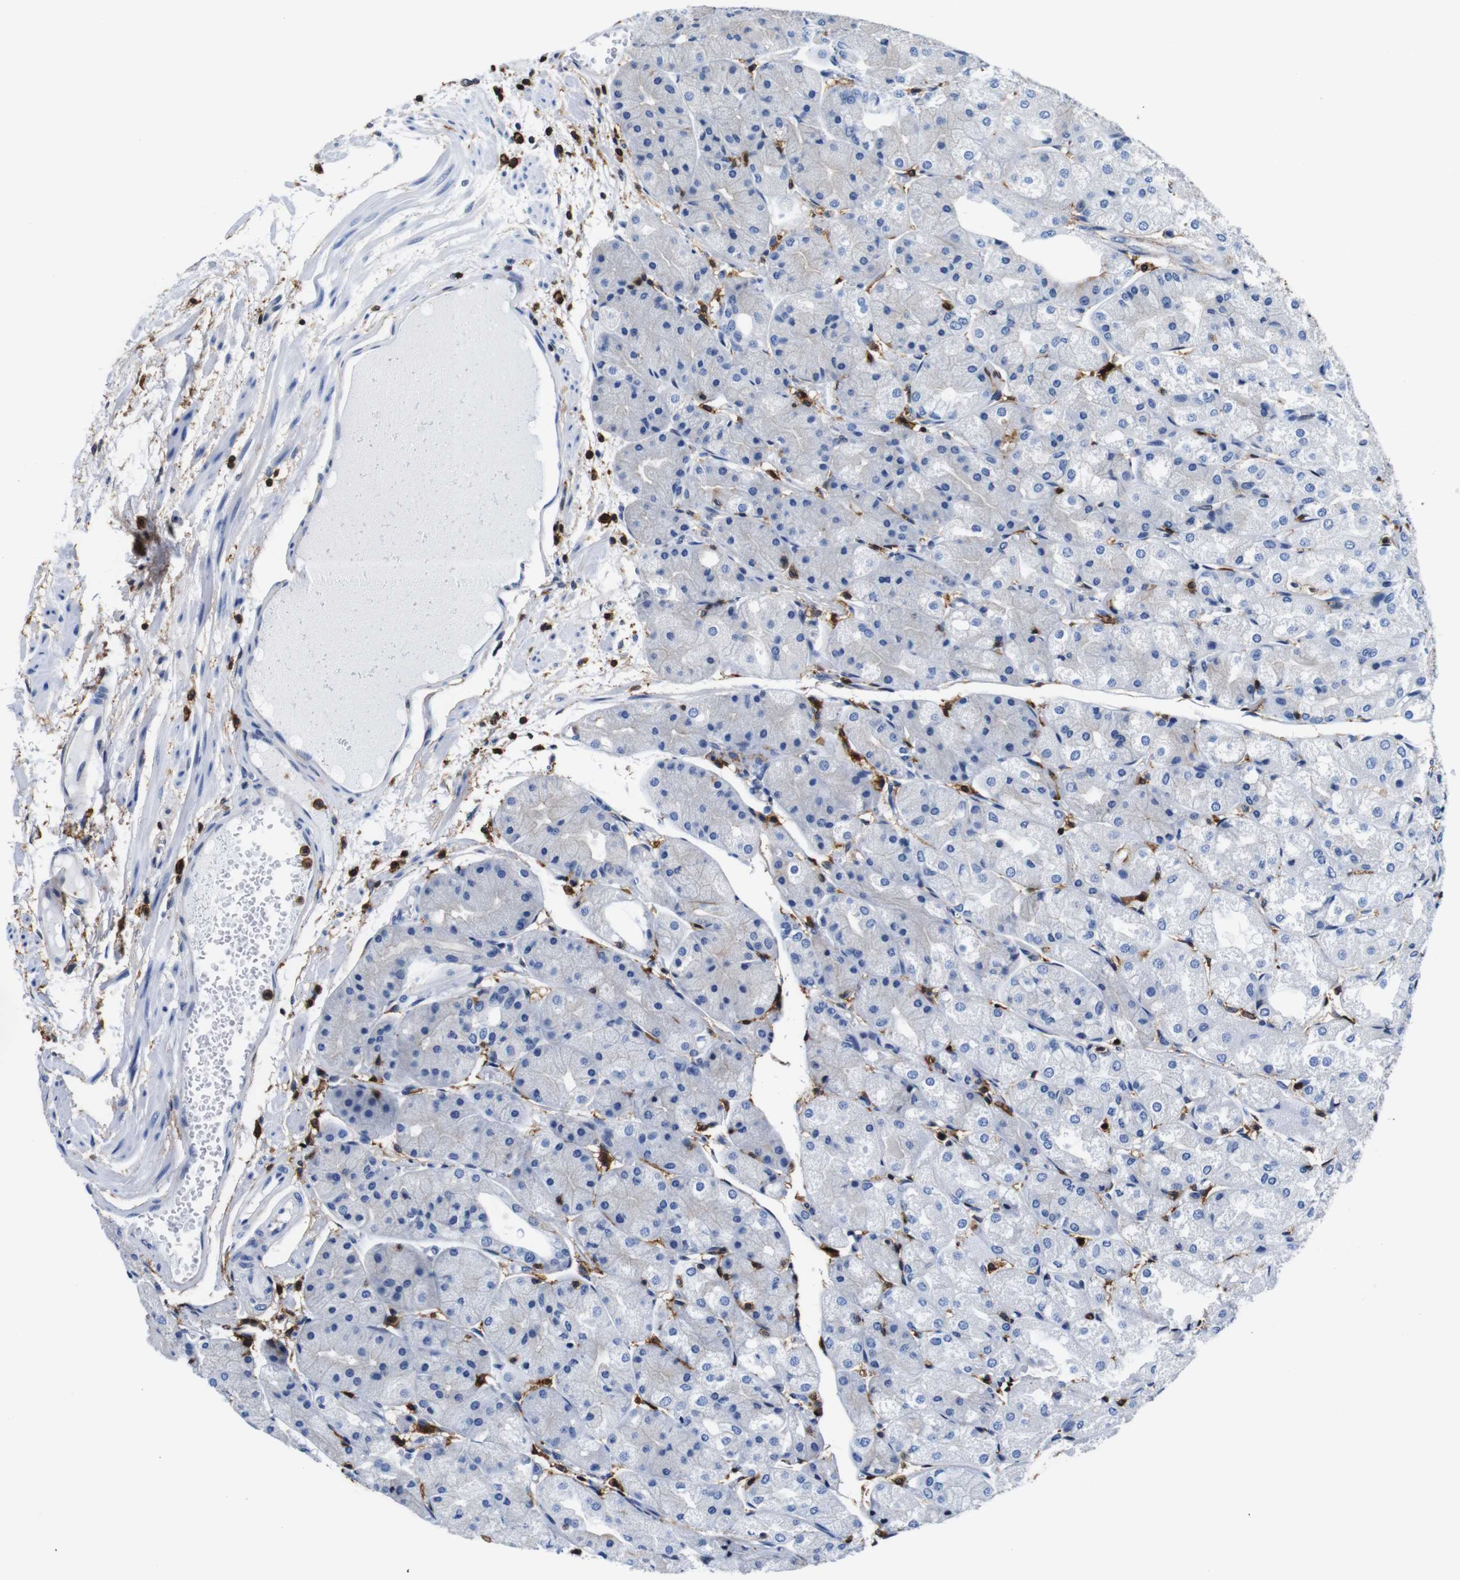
{"staining": {"intensity": "negative", "quantity": "none", "location": "none"}, "tissue": "stomach", "cell_type": "Glandular cells", "image_type": "normal", "snomed": [{"axis": "morphology", "description": "Normal tissue, NOS"}, {"axis": "topography", "description": "Stomach, upper"}], "caption": "High magnification brightfield microscopy of benign stomach stained with DAB (brown) and counterstained with hematoxylin (blue): glandular cells show no significant staining. (IHC, brightfield microscopy, high magnification).", "gene": "ANXA1", "patient": {"sex": "male", "age": 72}}